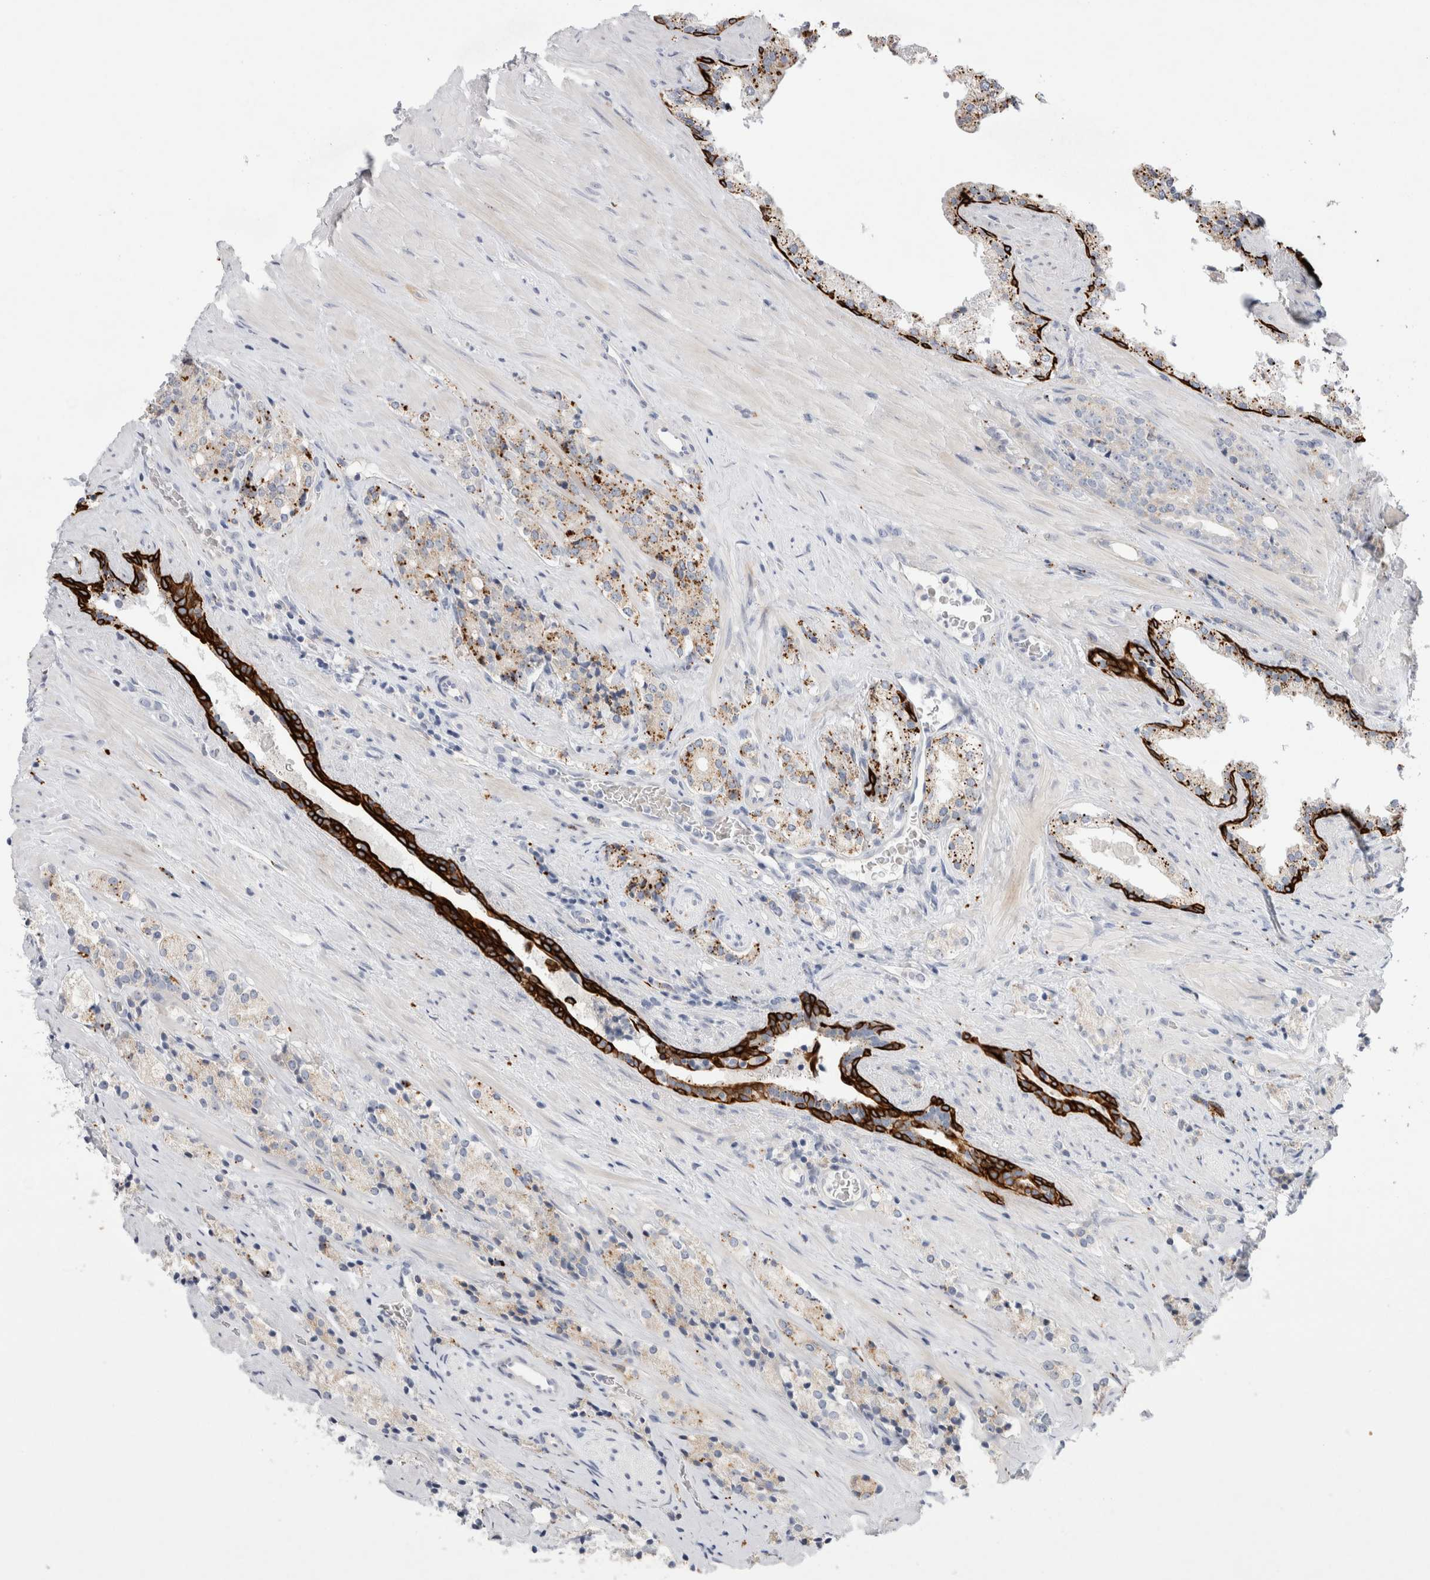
{"staining": {"intensity": "strong", "quantity": "25%-75%", "location": "cytoplasmic/membranous"}, "tissue": "prostate cancer", "cell_type": "Tumor cells", "image_type": "cancer", "snomed": [{"axis": "morphology", "description": "Adenocarcinoma, High grade"}, {"axis": "topography", "description": "Prostate"}], "caption": "Adenocarcinoma (high-grade) (prostate) was stained to show a protein in brown. There is high levels of strong cytoplasmic/membranous expression in about 25%-75% of tumor cells.", "gene": "GAA", "patient": {"sex": "male", "age": 71}}